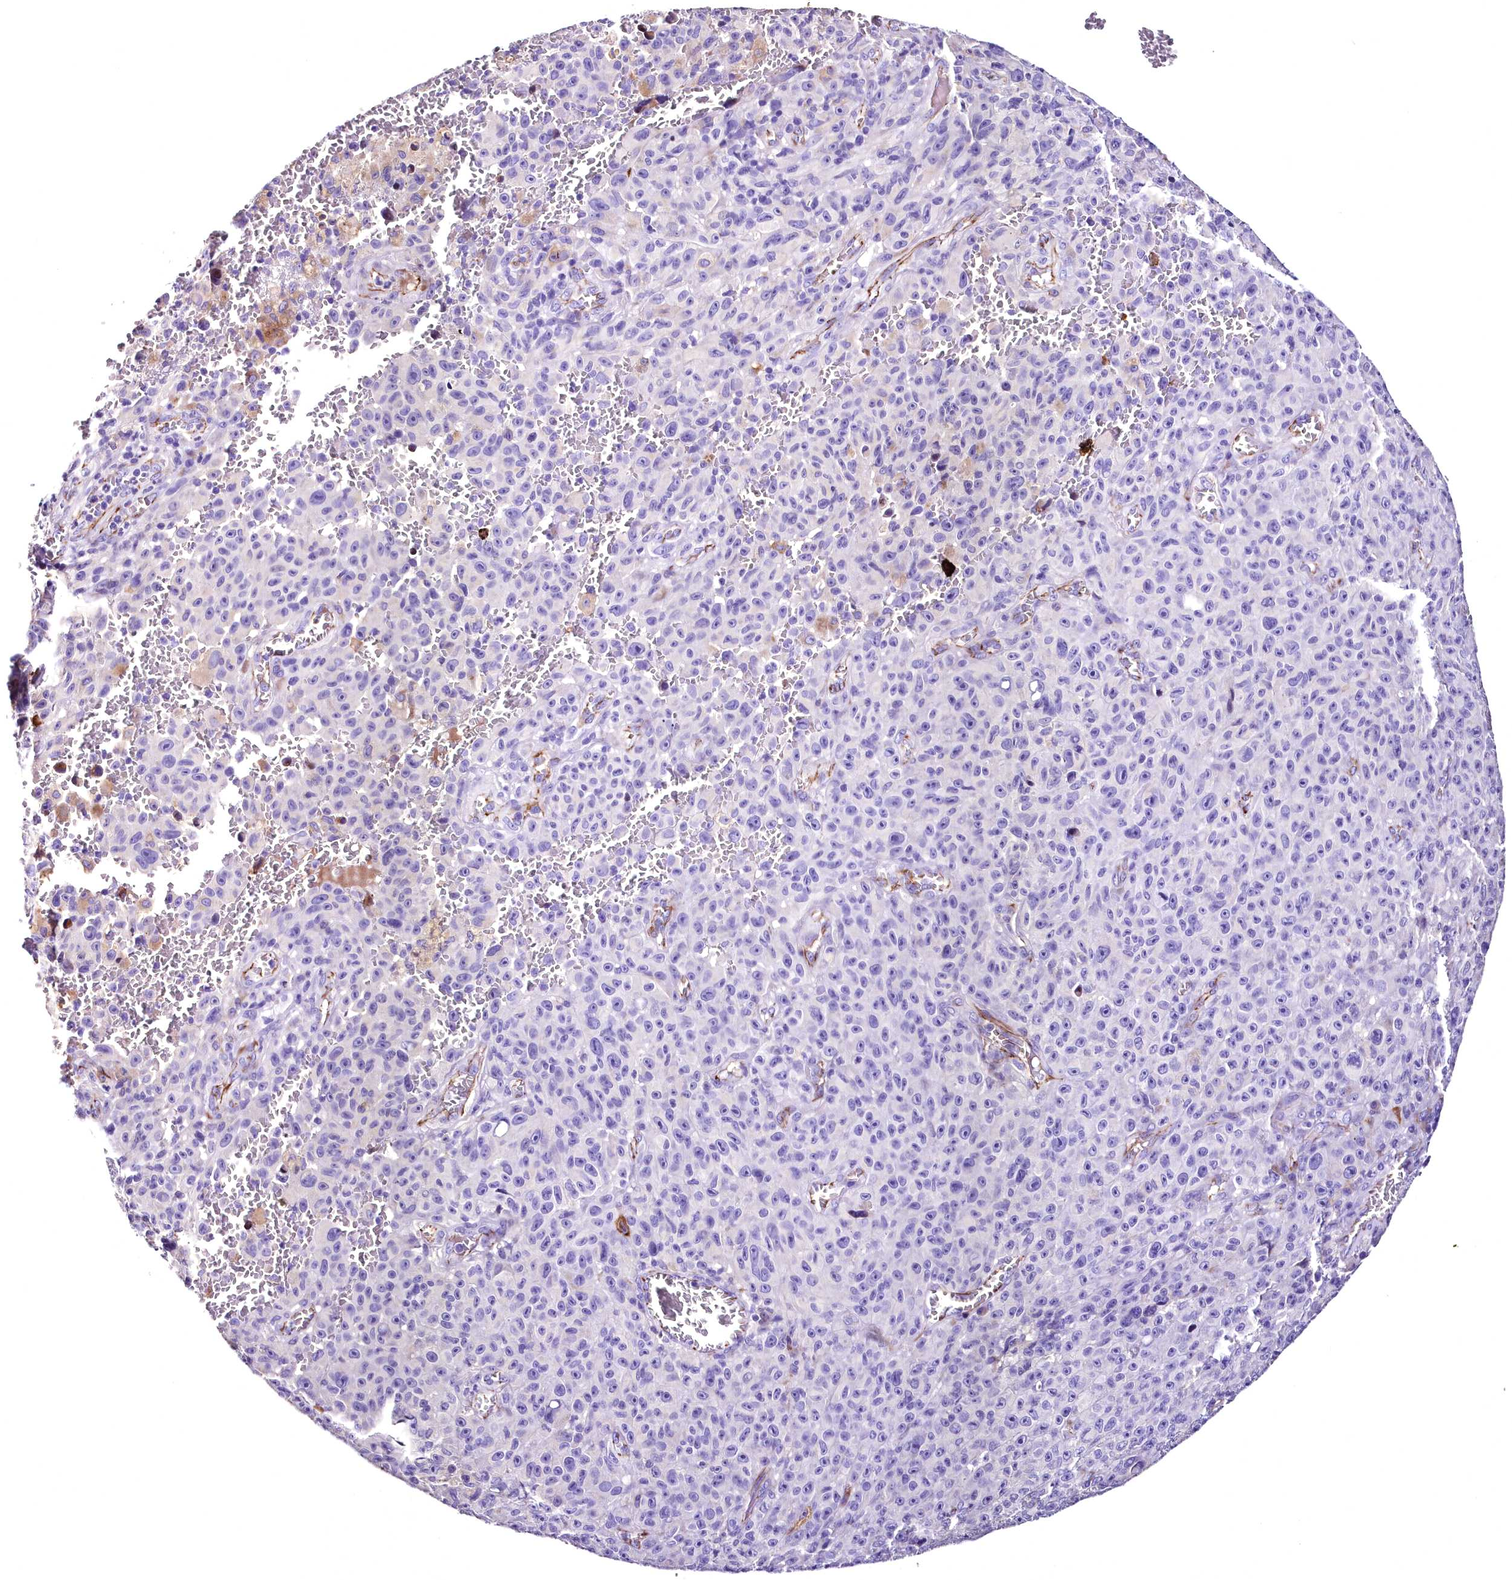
{"staining": {"intensity": "negative", "quantity": "none", "location": "none"}, "tissue": "melanoma", "cell_type": "Tumor cells", "image_type": "cancer", "snomed": [{"axis": "morphology", "description": "Malignant melanoma, NOS"}, {"axis": "topography", "description": "Skin"}], "caption": "A micrograph of melanoma stained for a protein demonstrates no brown staining in tumor cells. (DAB (3,3'-diaminobenzidine) immunohistochemistry with hematoxylin counter stain).", "gene": "MS4A18", "patient": {"sex": "female", "age": 82}}